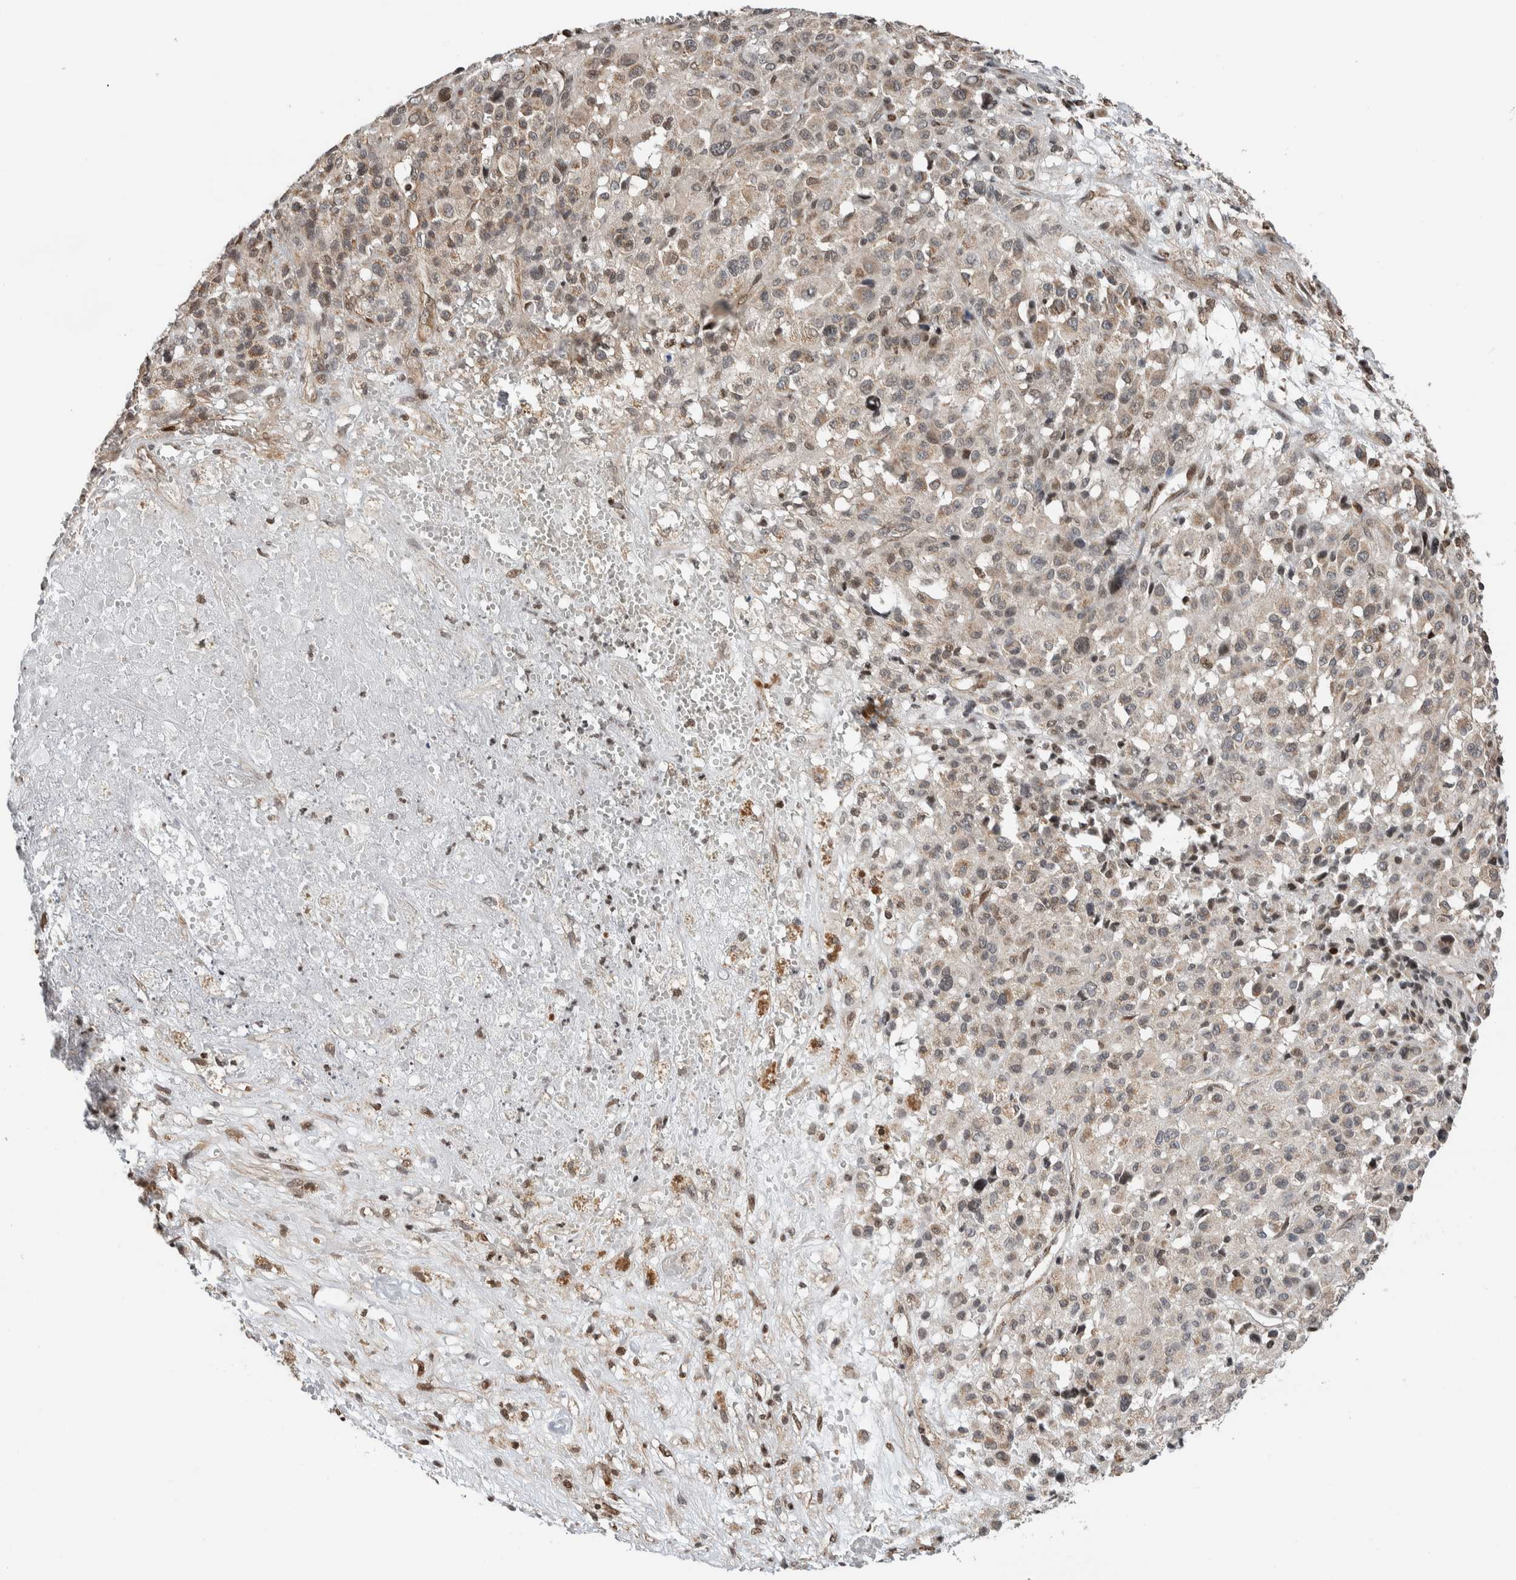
{"staining": {"intensity": "weak", "quantity": "25%-75%", "location": "cytoplasmic/membranous,nuclear"}, "tissue": "melanoma", "cell_type": "Tumor cells", "image_type": "cancer", "snomed": [{"axis": "morphology", "description": "Malignant melanoma, Metastatic site"}, {"axis": "topography", "description": "Skin"}], "caption": "This is a micrograph of immunohistochemistry staining of malignant melanoma (metastatic site), which shows weak positivity in the cytoplasmic/membranous and nuclear of tumor cells.", "gene": "NPLOC4", "patient": {"sex": "female", "age": 74}}